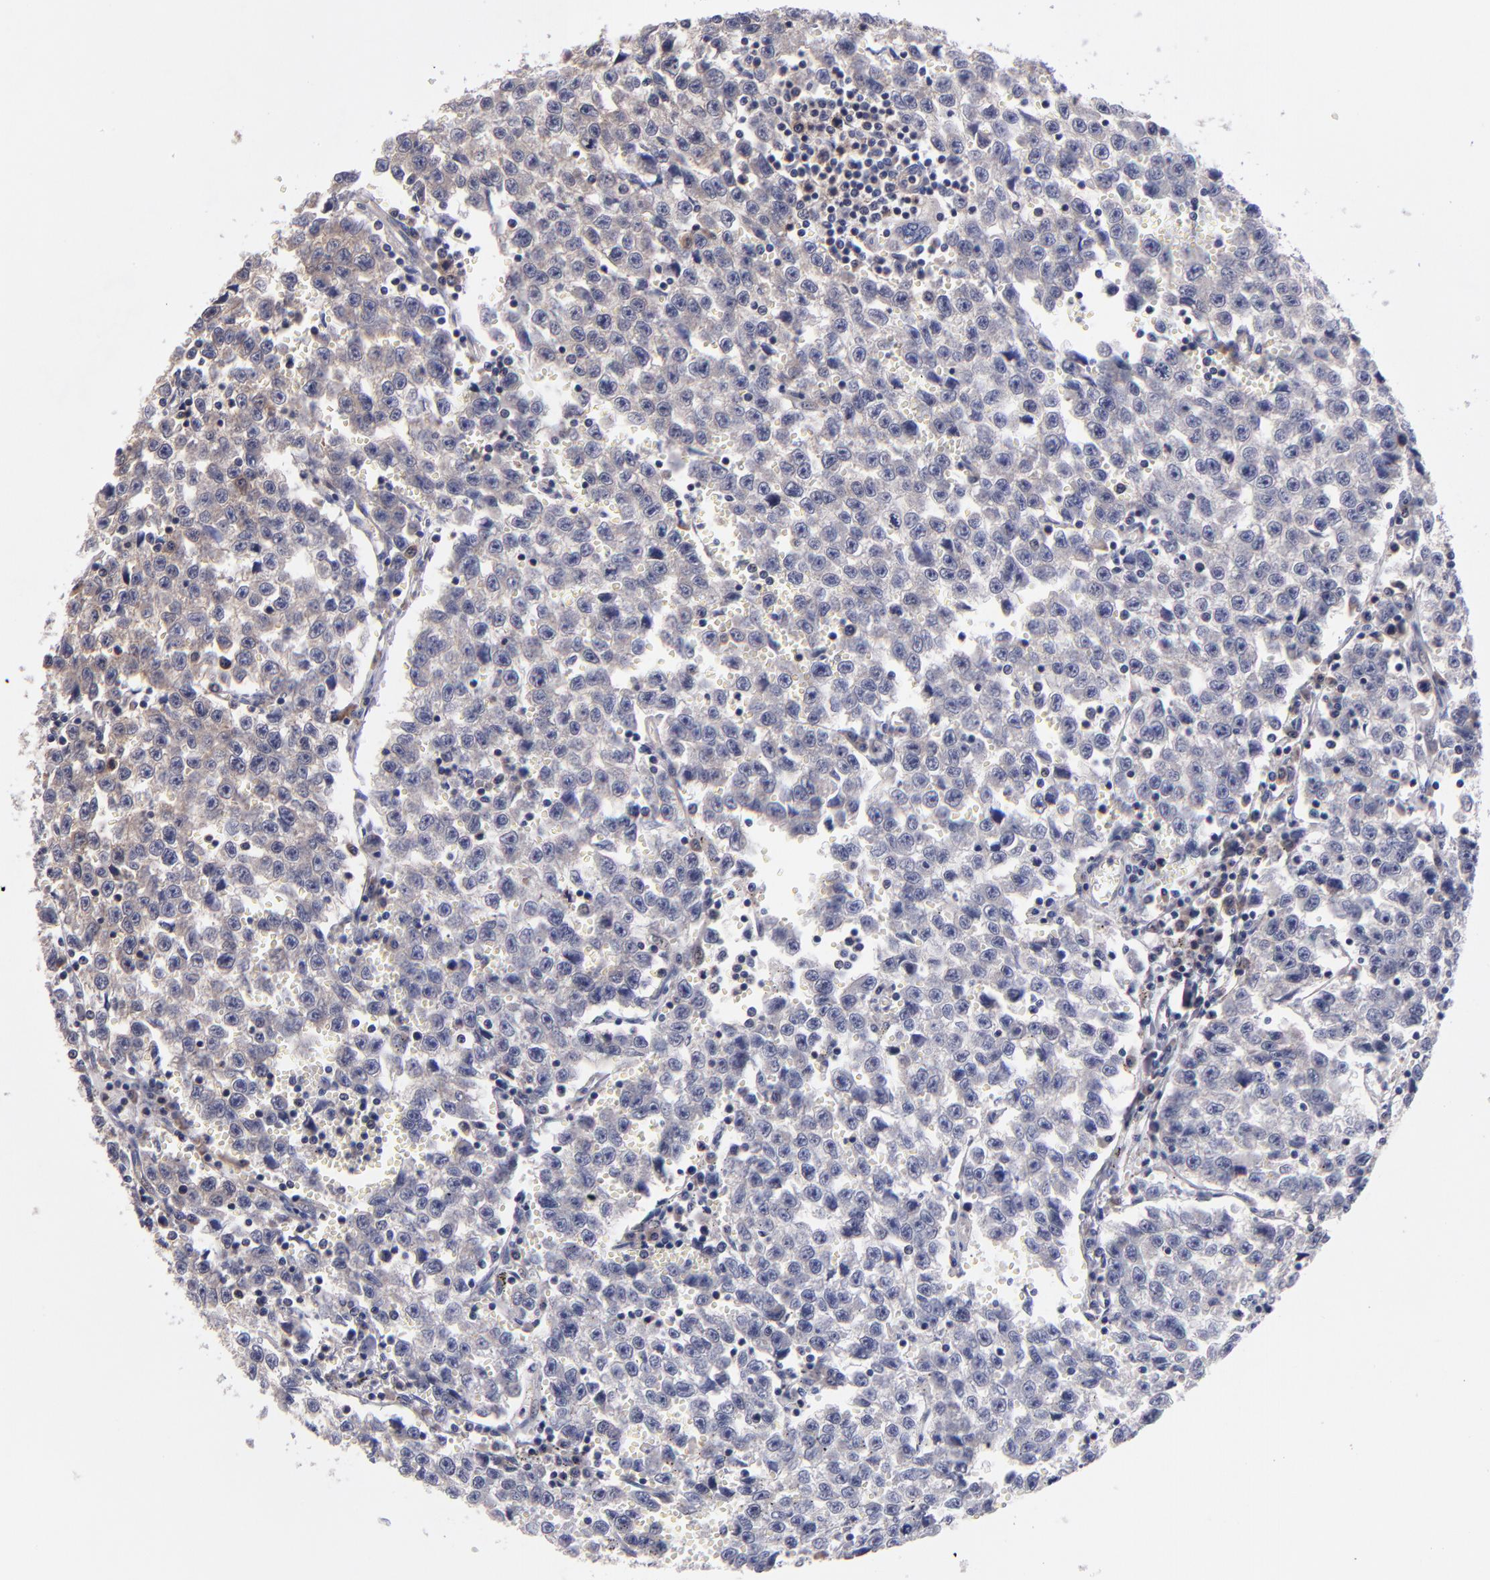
{"staining": {"intensity": "weak", "quantity": ">75%", "location": "cytoplasmic/membranous"}, "tissue": "testis cancer", "cell_type": "Tumor cells", "image_type": "cancer", "snomed": [{"axis": "morphology", "description": "Seminoma, NOS"}, {"axis": "topography", "description": "Testis"}], "caption": "Brown immunohistochemical staining in testis cancer (seminoma) demonstrates weak cytoplasmic/membranous expression in about >75% of tumor cells. (Brightfield microscopy of DAB IHC at high magnification).", "gene": "EIF3L", "patient": {"sex": "male", "age": 35}}